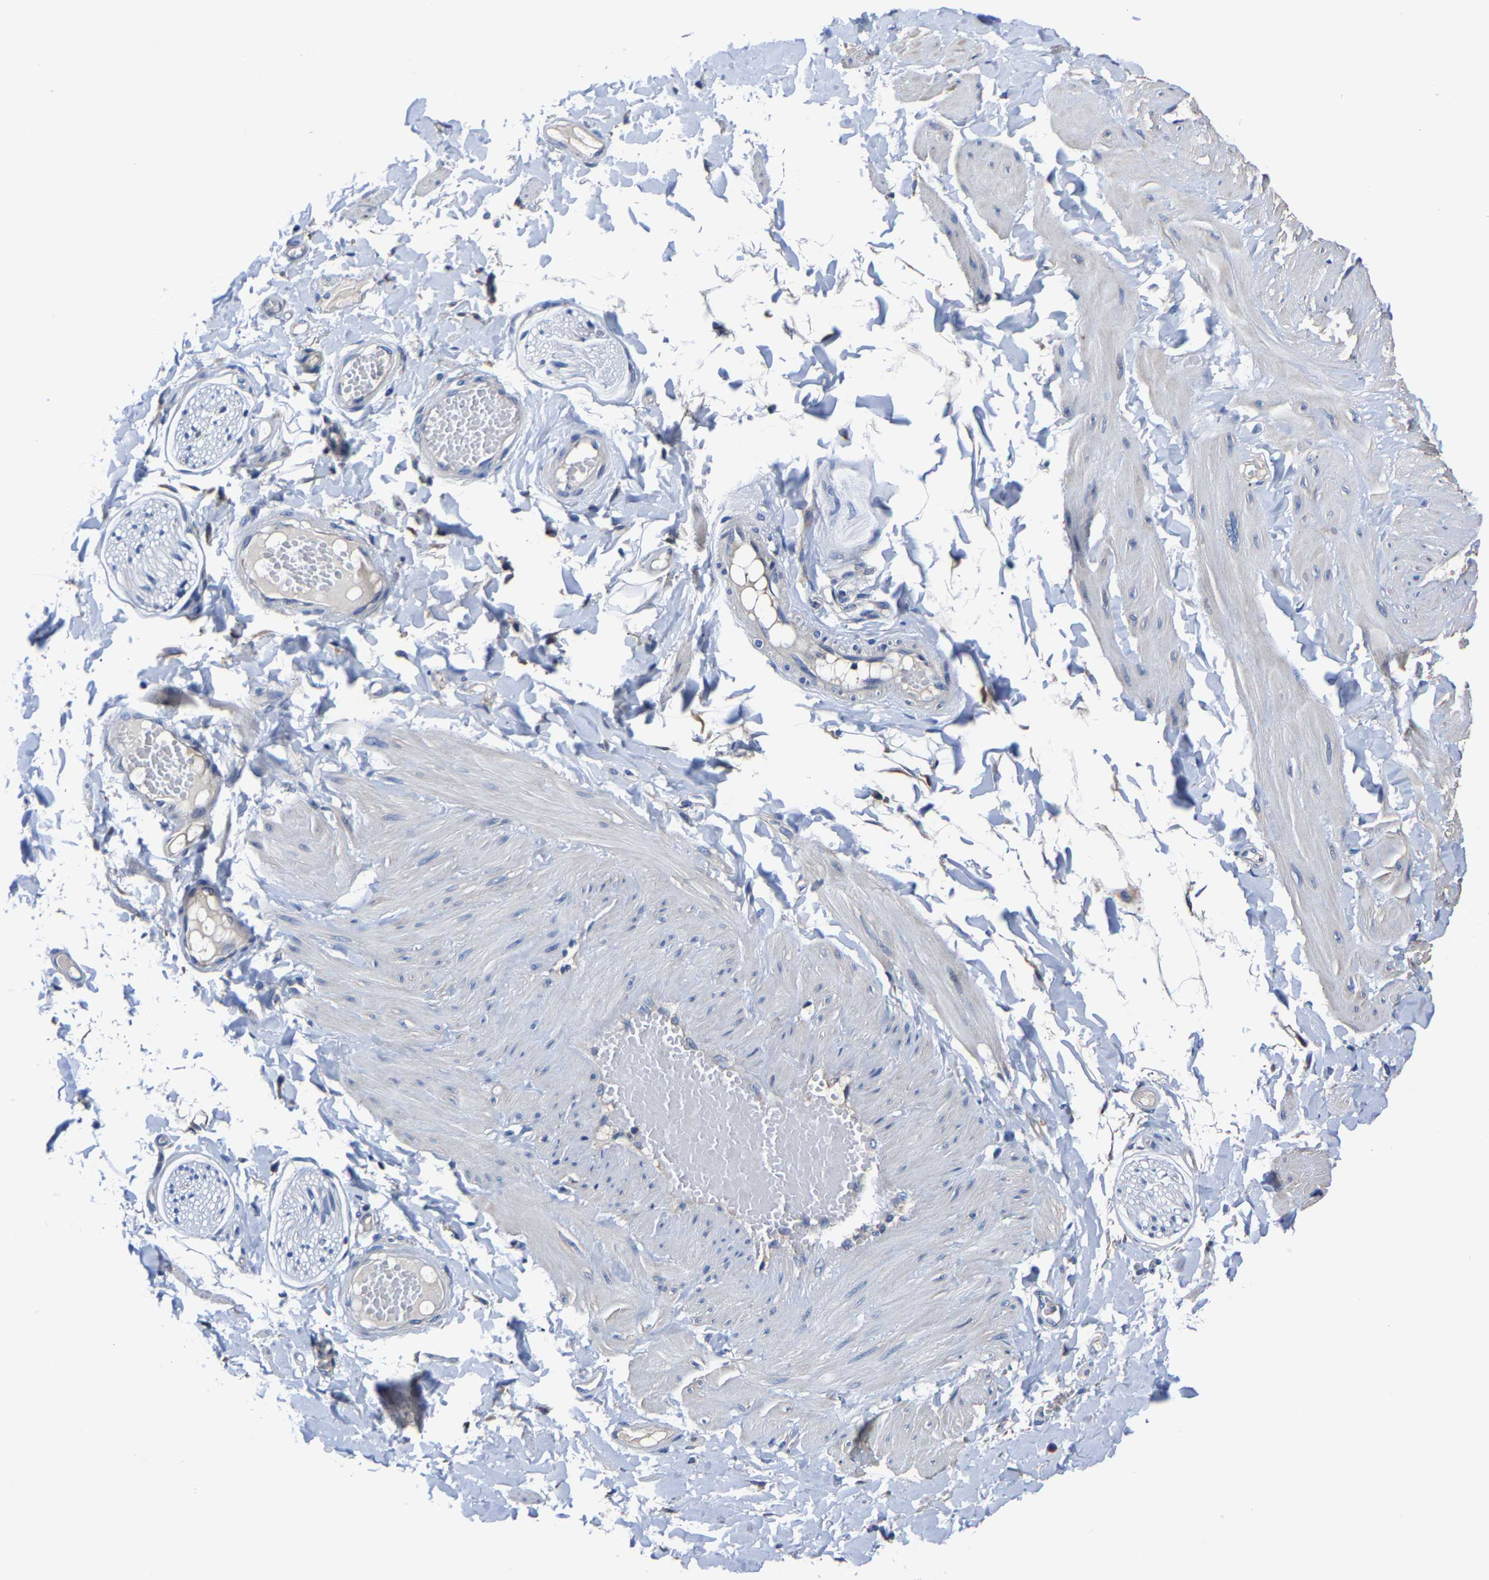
{"staining": {"intensity": "weak", "quantity": ">75%", "location": "cytoplasmic/membranous"}, "tissue": "adipose tissue", "cell_type": "Adipocytes", "image_type": "normal", "snomed": [{"axis": "morphology", "description": "Normal tissue, NOS"}, {"axis": "topography", "description": "Adipose tissue"}, {"axis": "topography", "description": "Vascular tissue"}, {"axis": "topography", "description": "Peripheral nerve tissue"}], "caption": "Immunohistochemical staining of benign human adipose tissue exhibits weak cytoplasmic/membranous protein positivity in approximately >75% of adipocytes.", "gene": "SRPK2", "patient": {"sex": "male", "age": 25}}